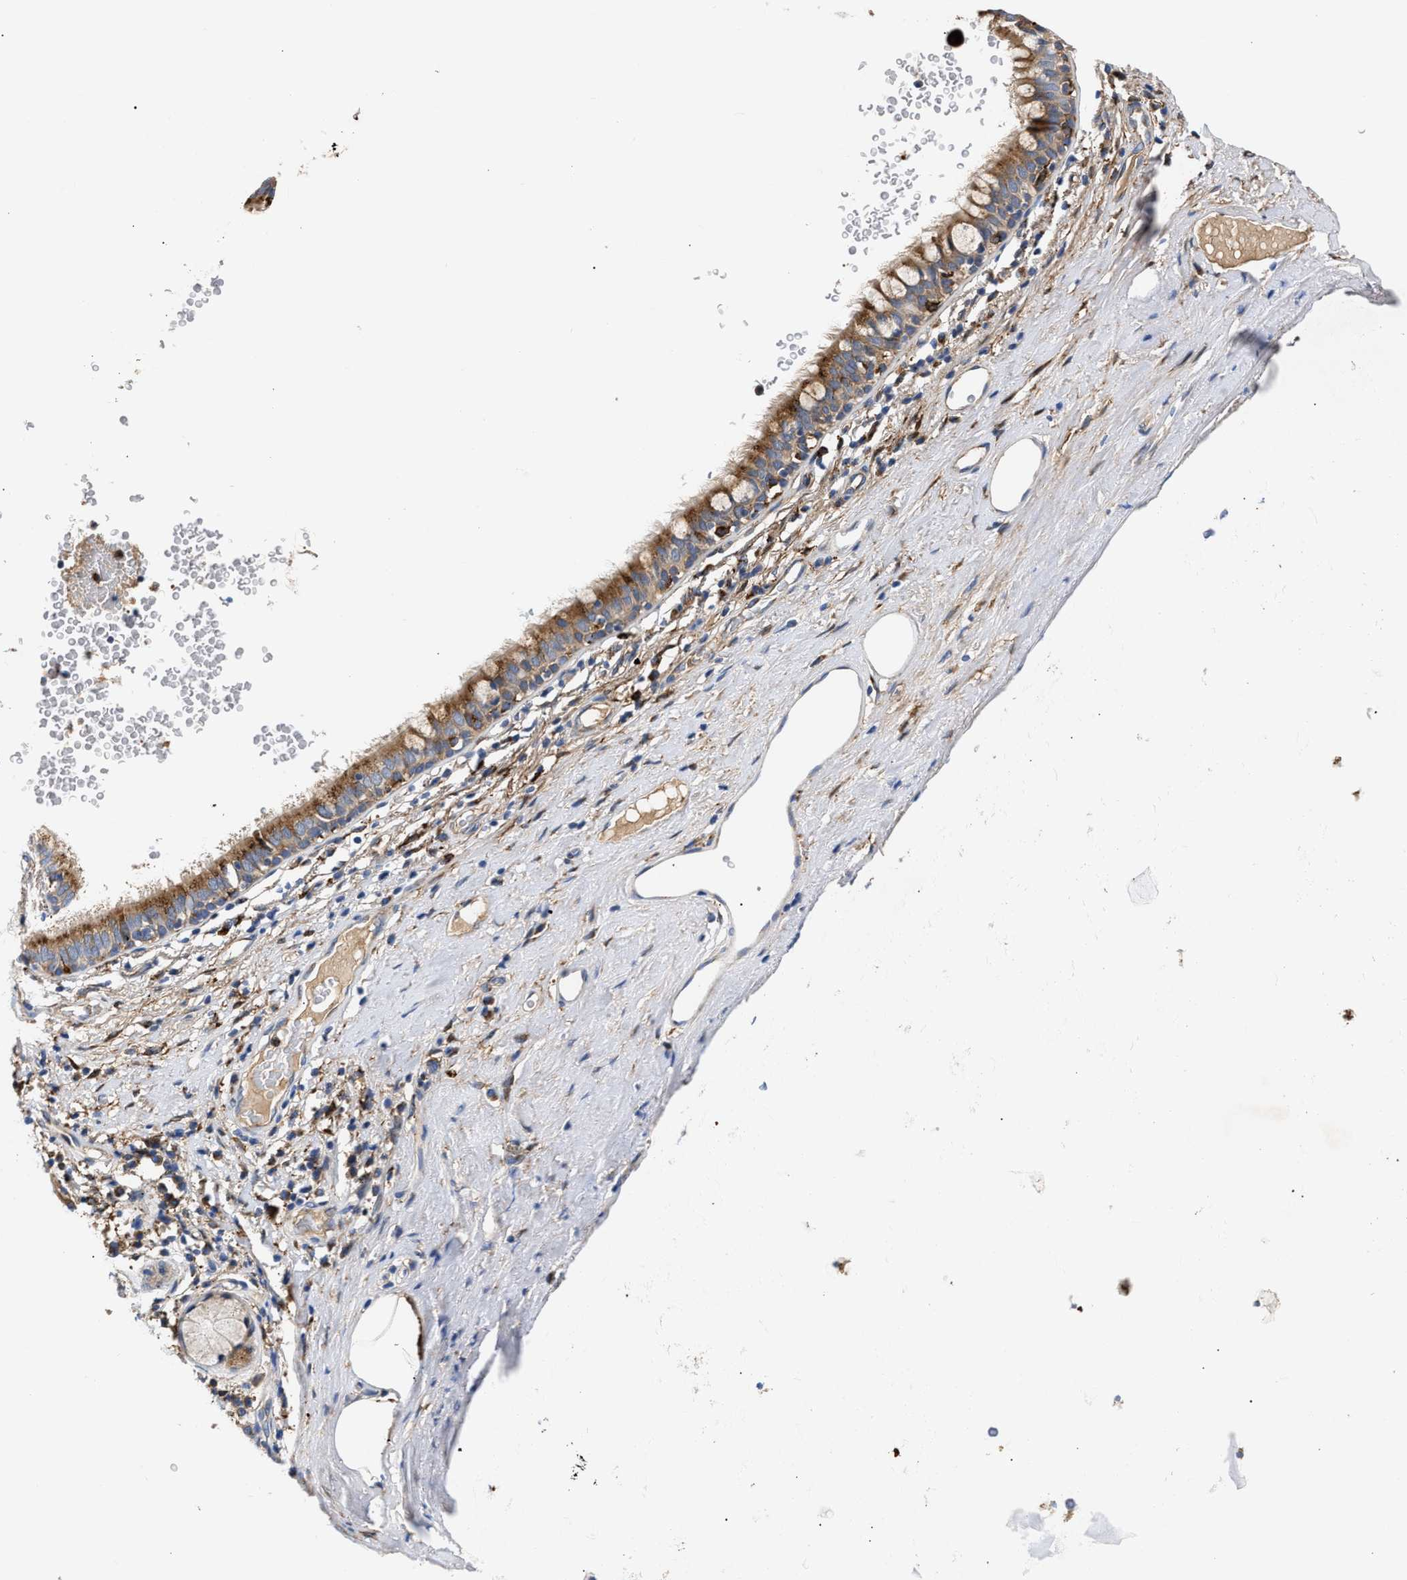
{"staining": {"intensity": "moderate", "quantity": ">75%", "location": "cytoplasmic/membranous"}, "tissue": "bronchus", "cell_type": "Respiratory epithelial cells", "image_type": "normal", "snomed": [{"axis": "morphology", "description": "Normal tissue, NOS"}, {"axis": "morphology", "description": "Inflammation, NOS"}, {"axis": "topography", "description": "Cartilage tissue"}, {"axis": "topography", "description": "Bronchus"}], "caption": "Immunohistochemical staining of normal human bronchus exhibits moderate cytoplasmic/membranous protein staining in approximately >75% of respiratory epithelial cells.", "gene": "CCDC146", "patient": {"sex": "male", "age": 77}}